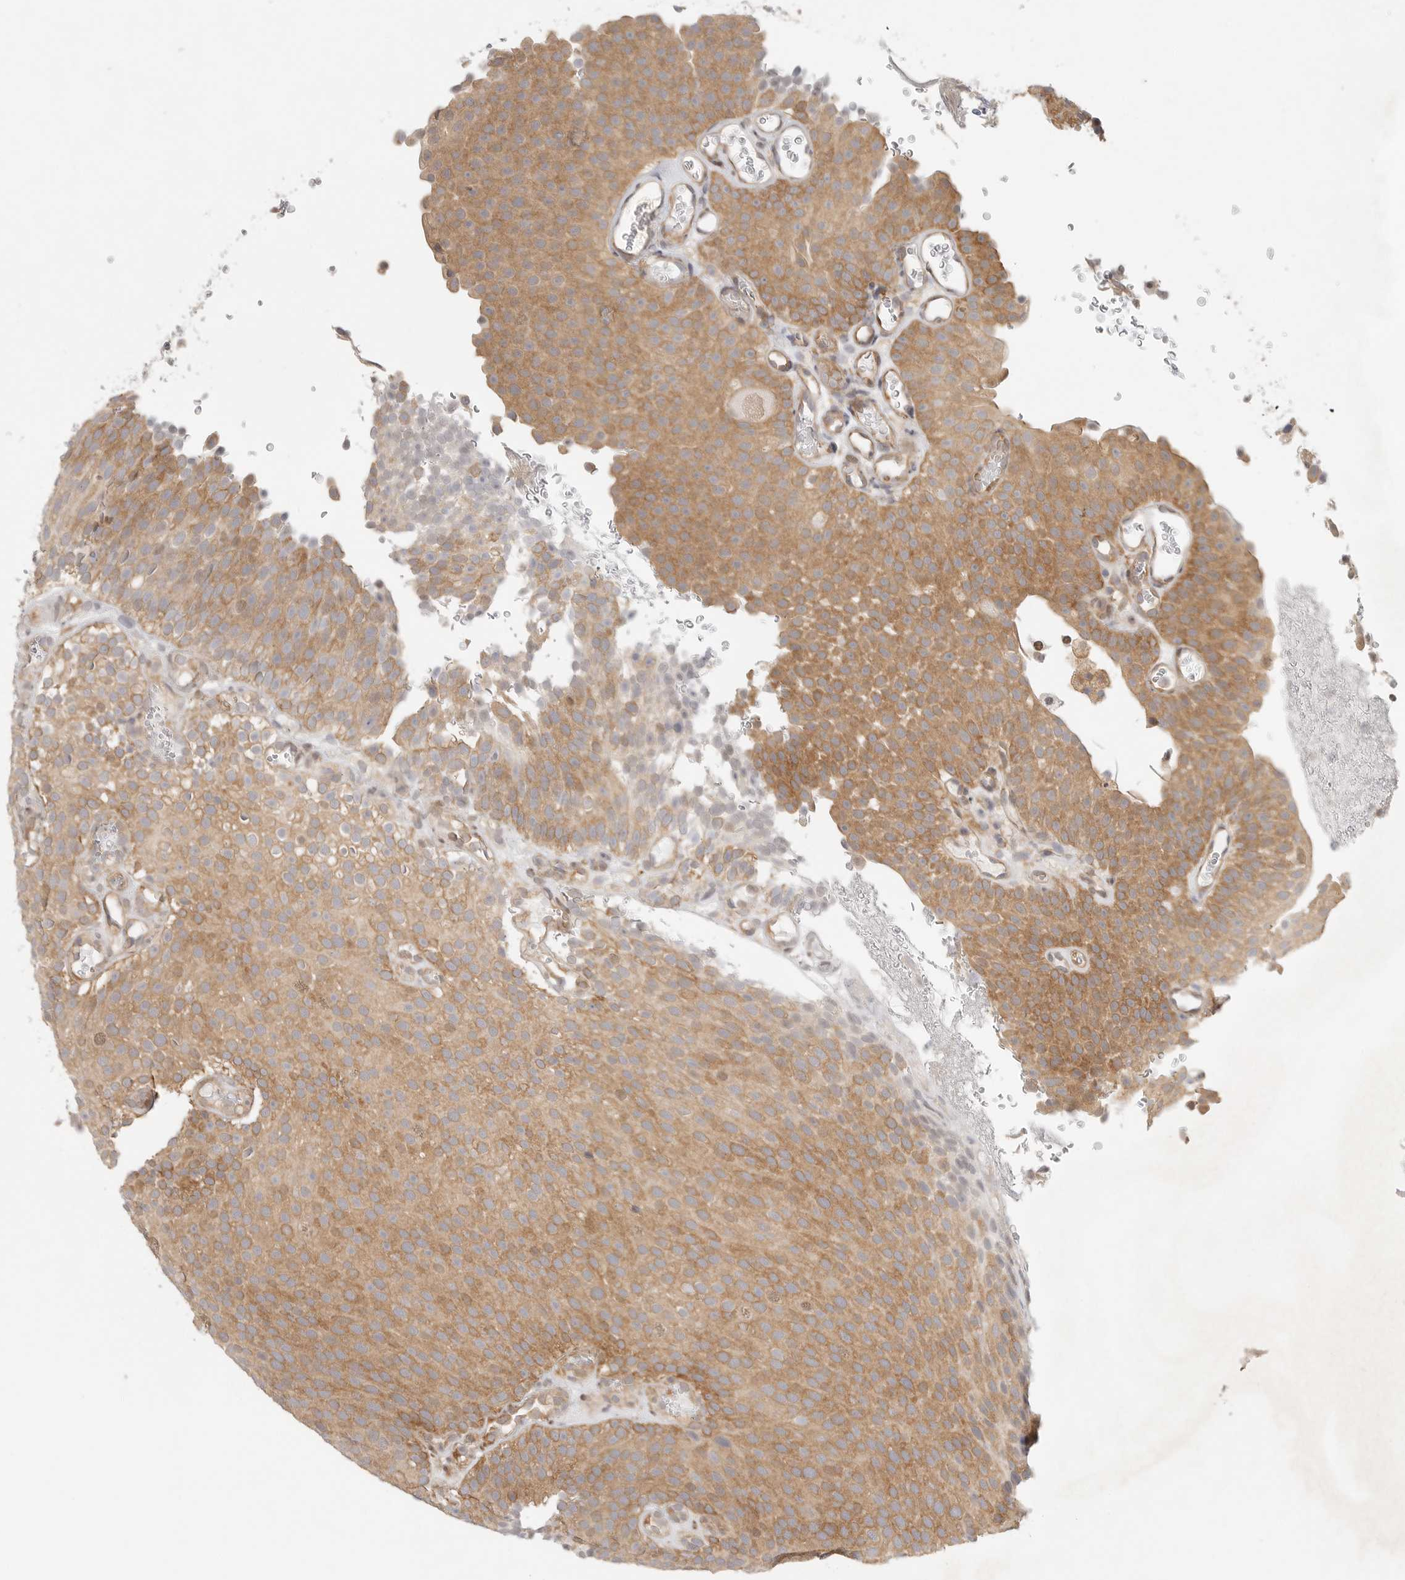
{"staining": {"intensity": "moderate", "quantity": ">75%", "location": "cytoplasmic/membranous"}, "tissue": "urothelial cancer", "cell_type": "Tumor cells", "image_type": "cancer", "snomed": [{"axis": "morphology", "description": "Urothelial carcinoma, Low grade"}, {"axis": "topography", "description": "Urinary bladder"}], "caption": "Protein expression analysis of human urothelial cancer reveals moderate cytoplasmic/membranous expression in approximately >75% of tumor cells.", "gene": "HDAC6", "patient": {"sex": "male", "age": 78}}